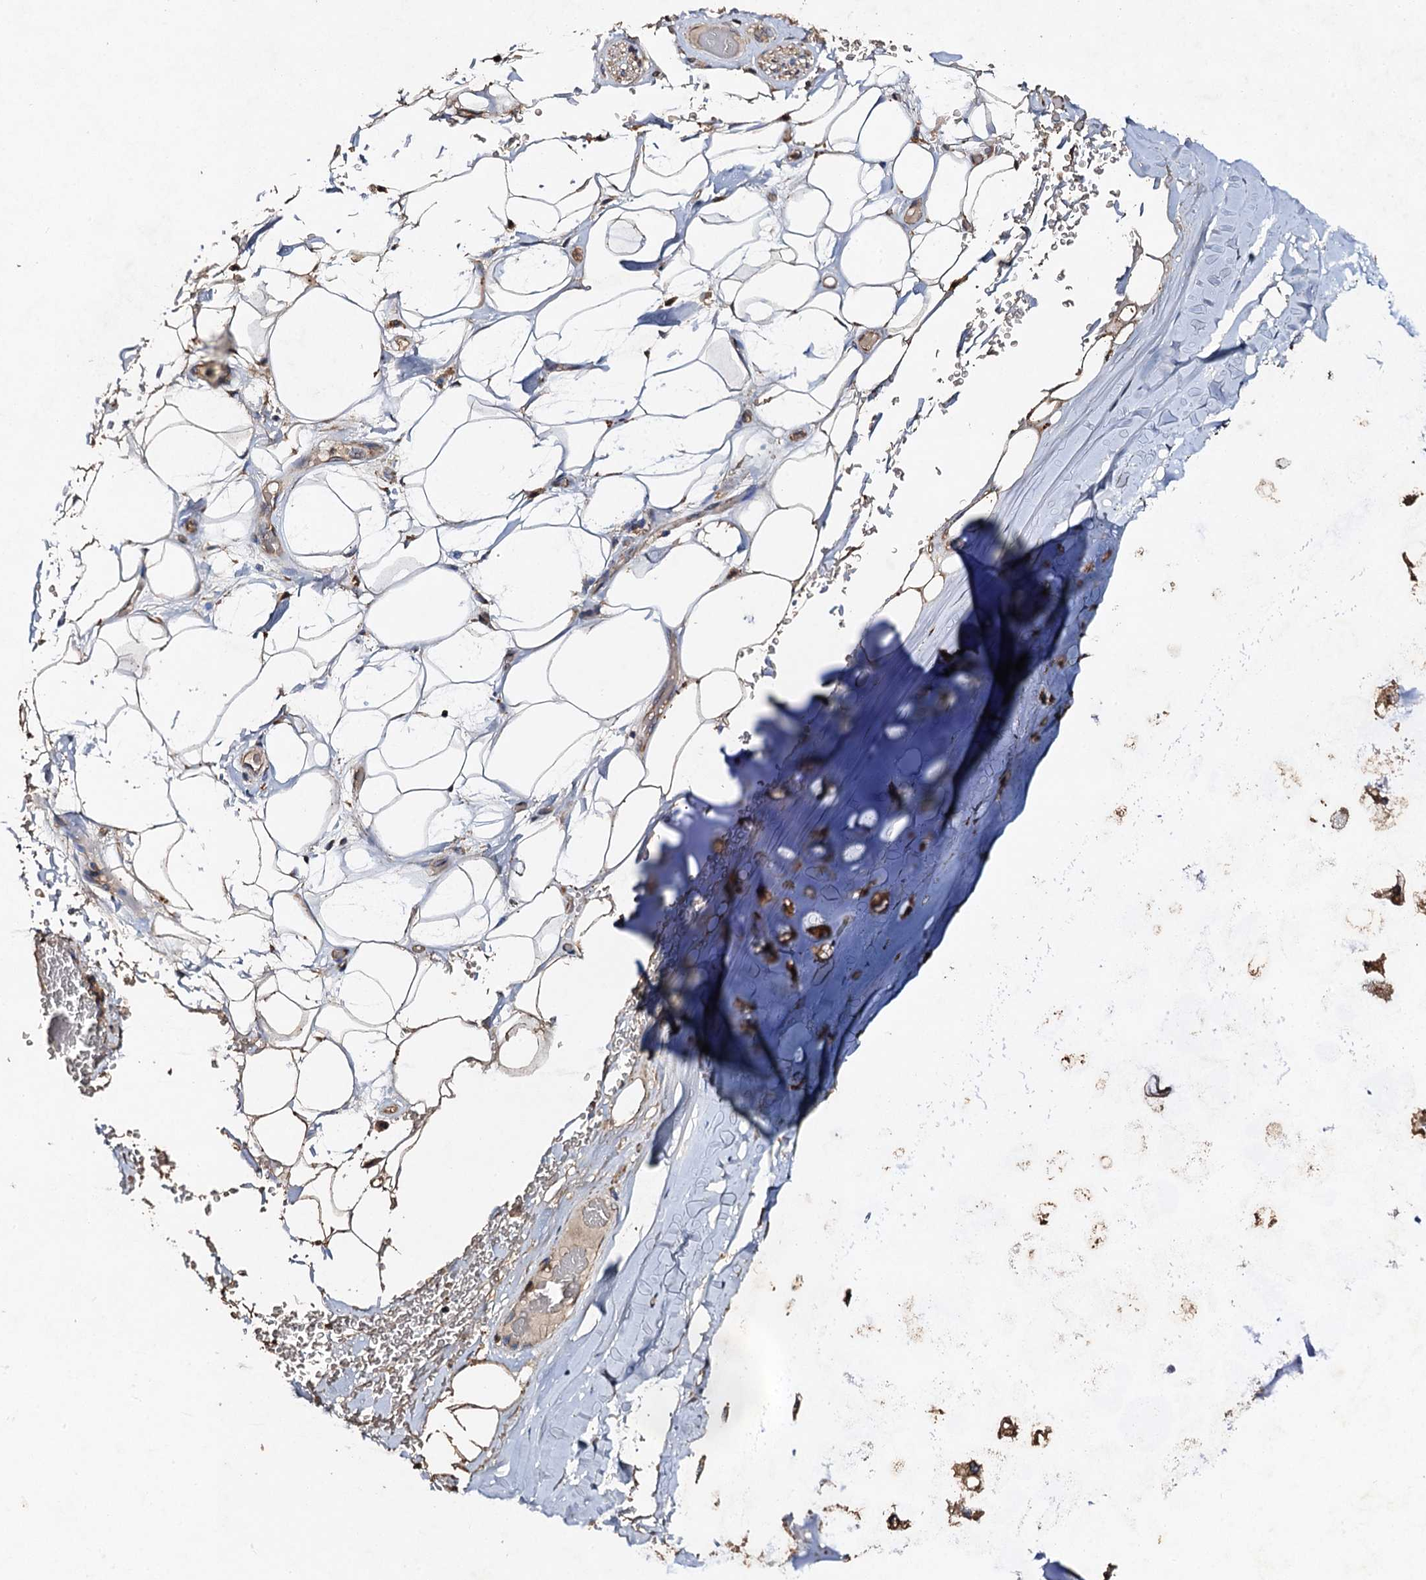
{"staining": {"intensity": "weak", "quantity": ">75%", "location": "cytoplasmic/membranous"}, "tissue": "adipose tissue", "cell_type": "Adipocytes", "image_type": "normal", "snomed": [{"axis": "morphology", "description": "Normal tissue, NOS"}, {"axis": "topography", "description": "Bronchus"}], "caption": "Weak cytoplasmic/membranous protein positivity is identified in approximately >75% of adipocytes in adipose tissue.", "gene": "NDUFA13", "patient": {"sex": "male", "age": 66}}